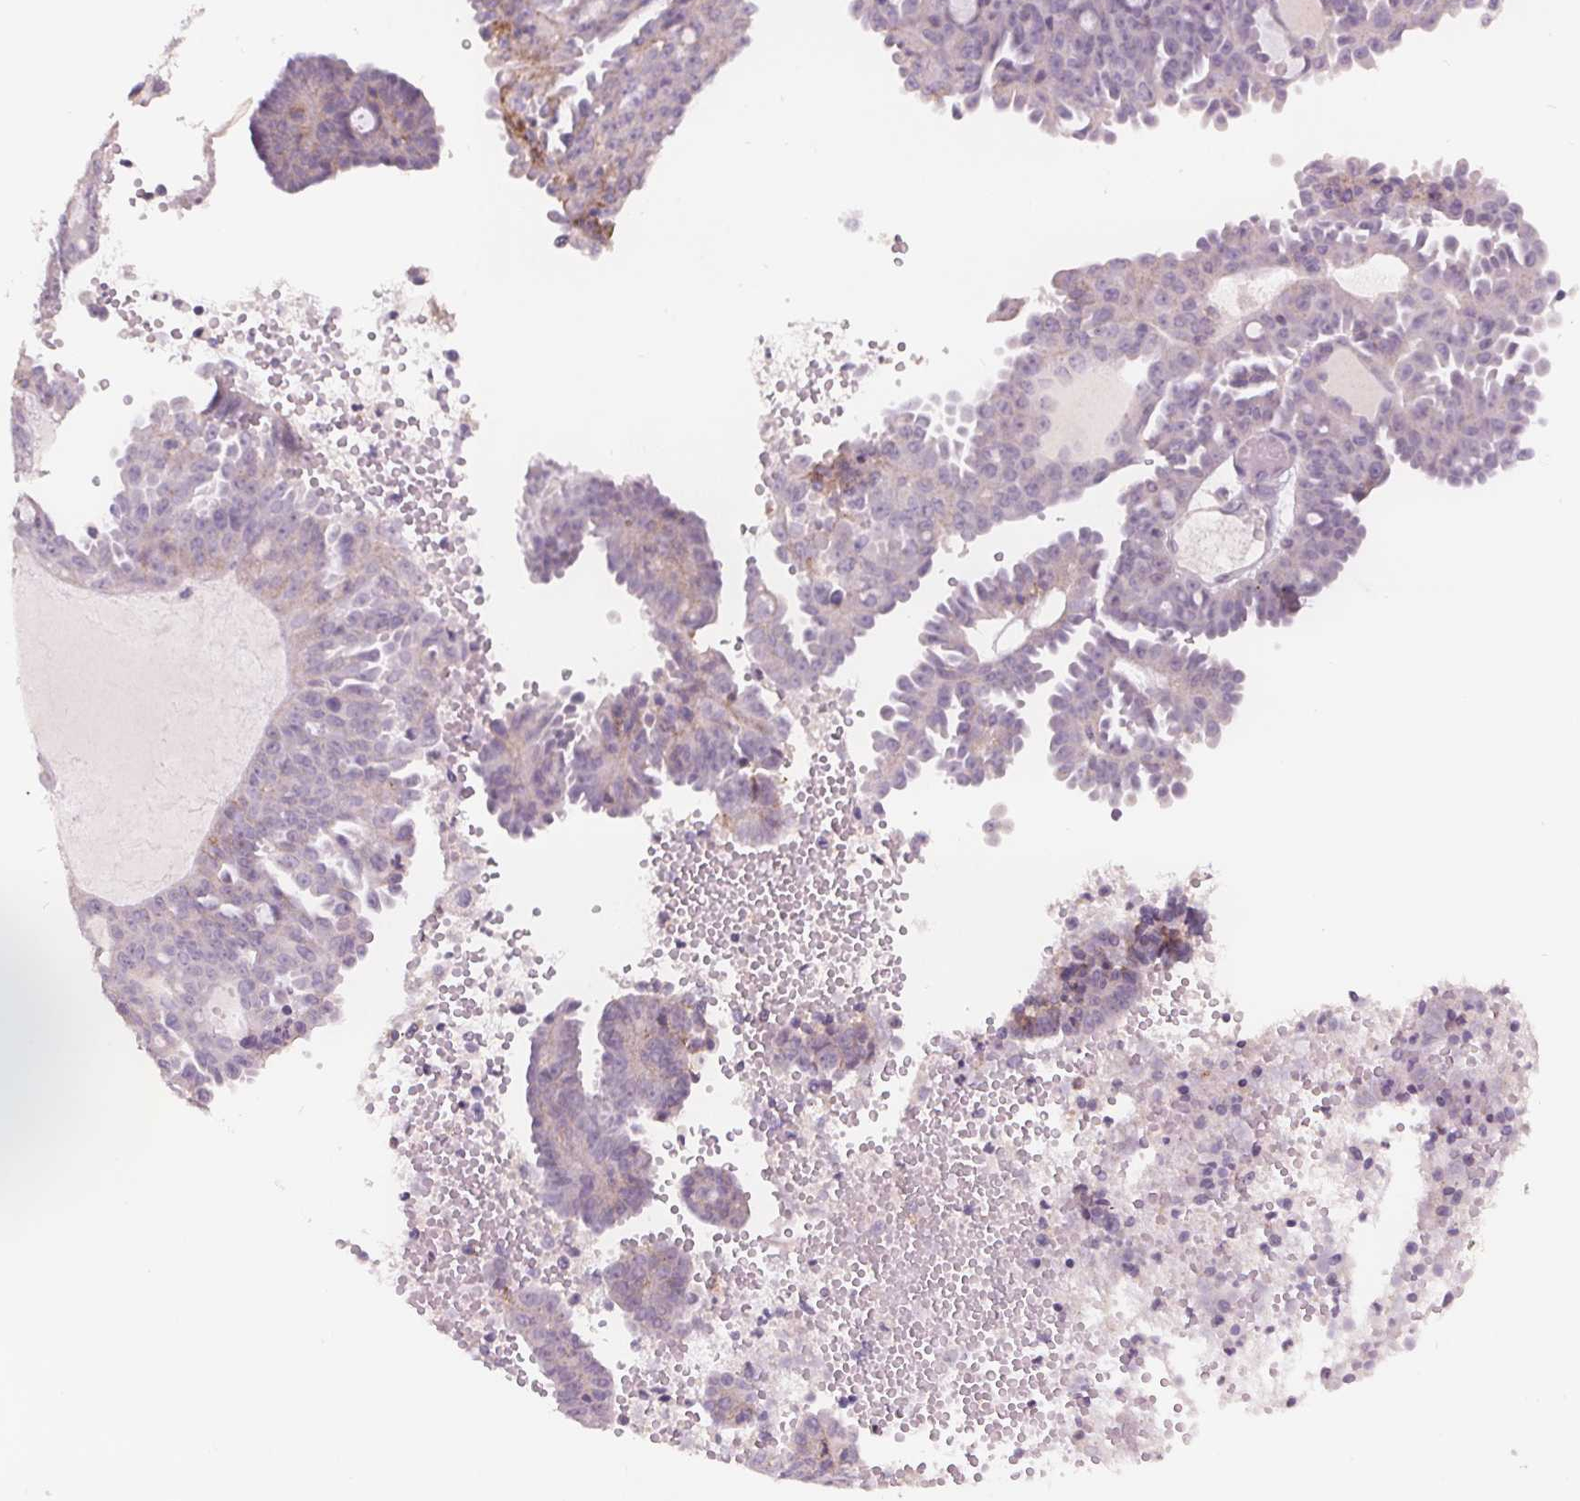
{"staining": {"intensity": "negative", "quantity": "none", "location": "none"}, "tissue": "ovarian cancer", "cell_type": "Tumor cells", "image_type": "cancer", "snomed": [{"axis": "morphology", "description": "Cystadenocarcinoma, serous, NOS"}, {"axis": "topography", "description": "Ovary"}], "caption": "IHC photomicrograph of serous cystadenocarcinoma (ovarian) stained for a protein (brown), which exhibits no staining in tumor cells.", "gene": "ATP1A1", "patient": {"sex": "female", "age": 71}}